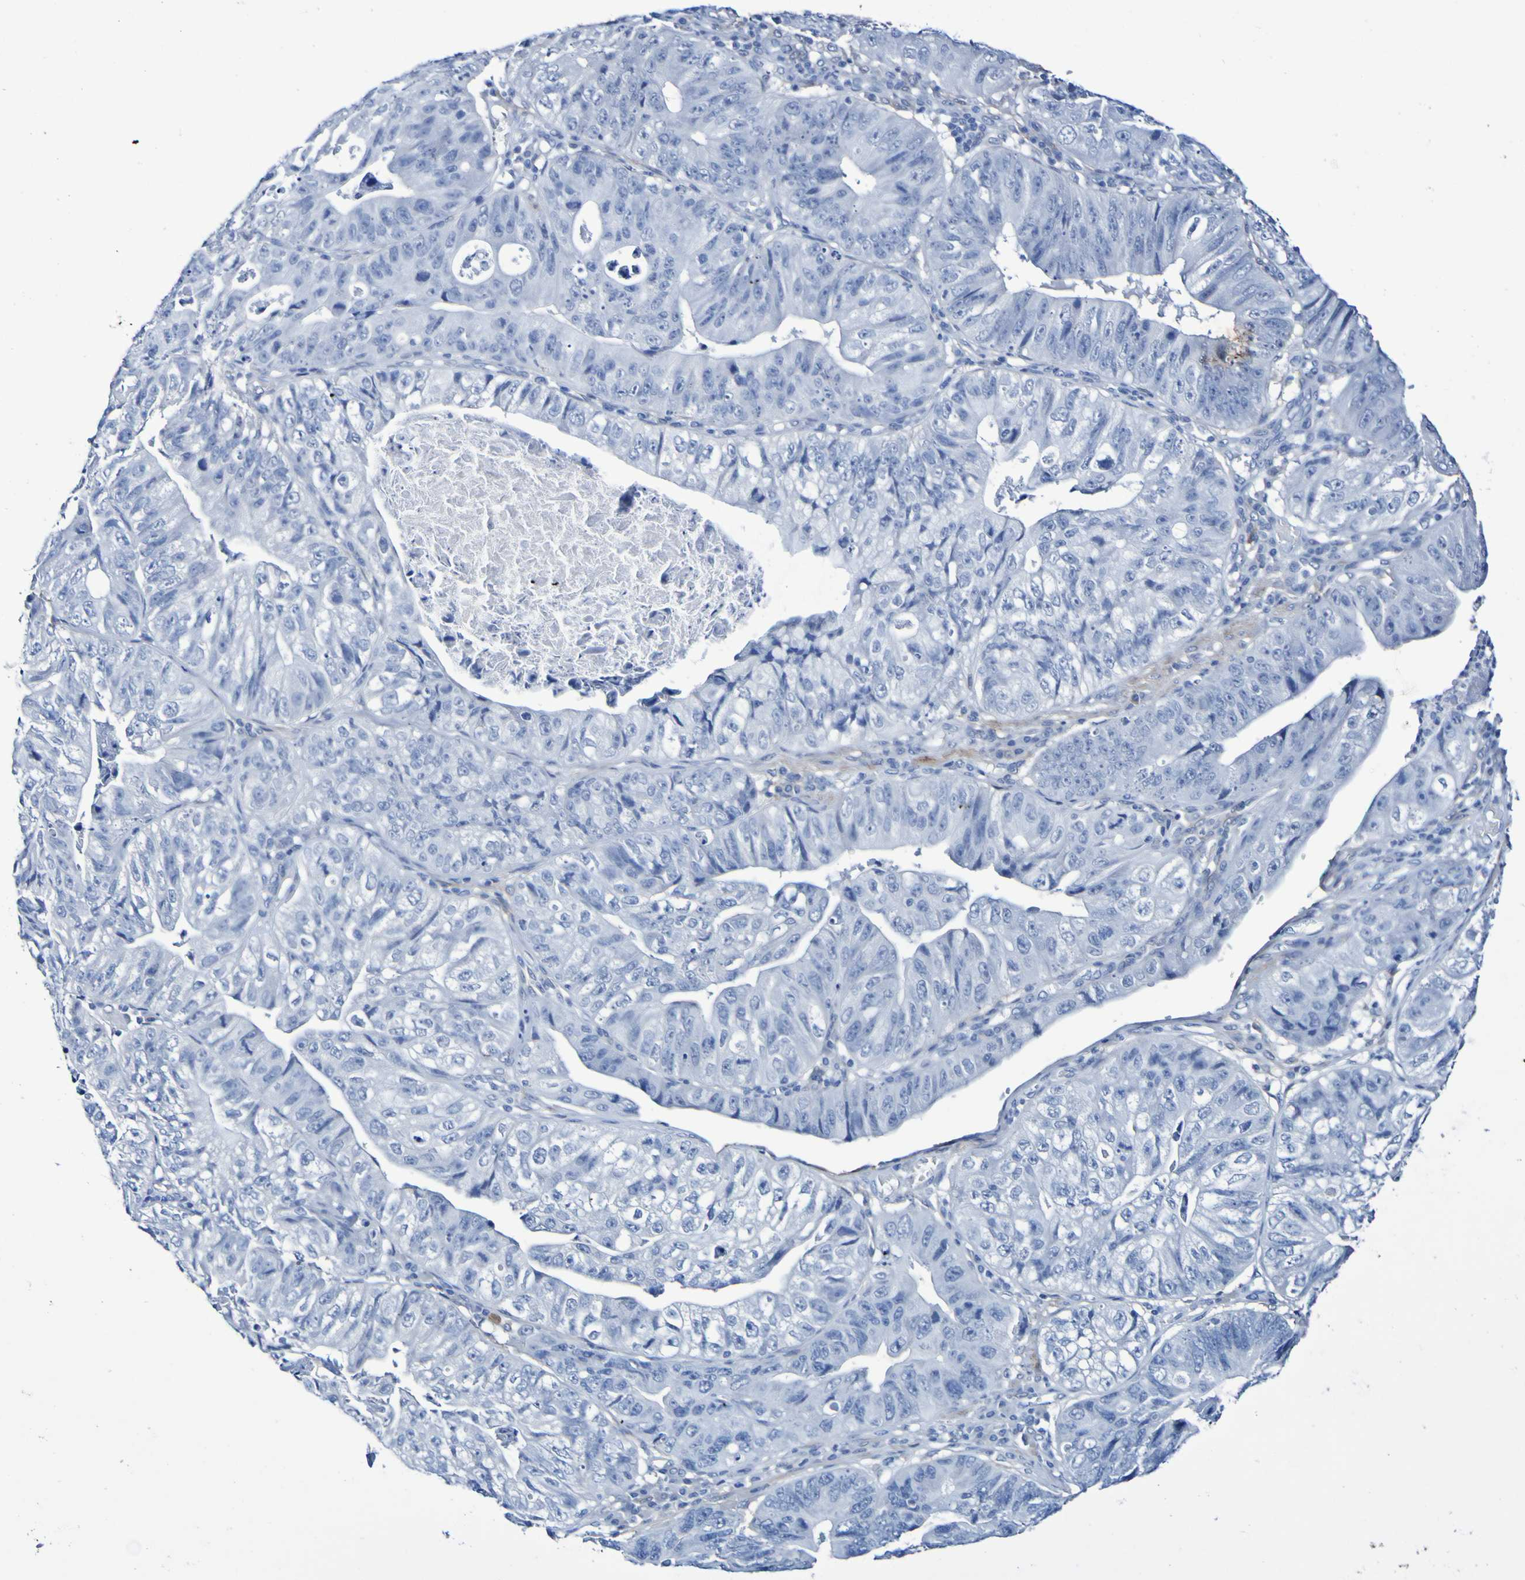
{"staining": {"intensity": "negative", "quantity": "none", "location": "none"}, "tissue": "stomach cancer", "cell_type": "Tumor cells", "image_type": "cancer", "snomed": [{"axis": "morphology", "description": "Adenocarcinoma, NOS"}, {"axis": "topography", "description": "Stomach"}], "caption": "The image demonstrates no significant staining in tumor cells of stomach cancer.", "gene": "SGCB", "patient": {"sex": "male", "age": 59}}